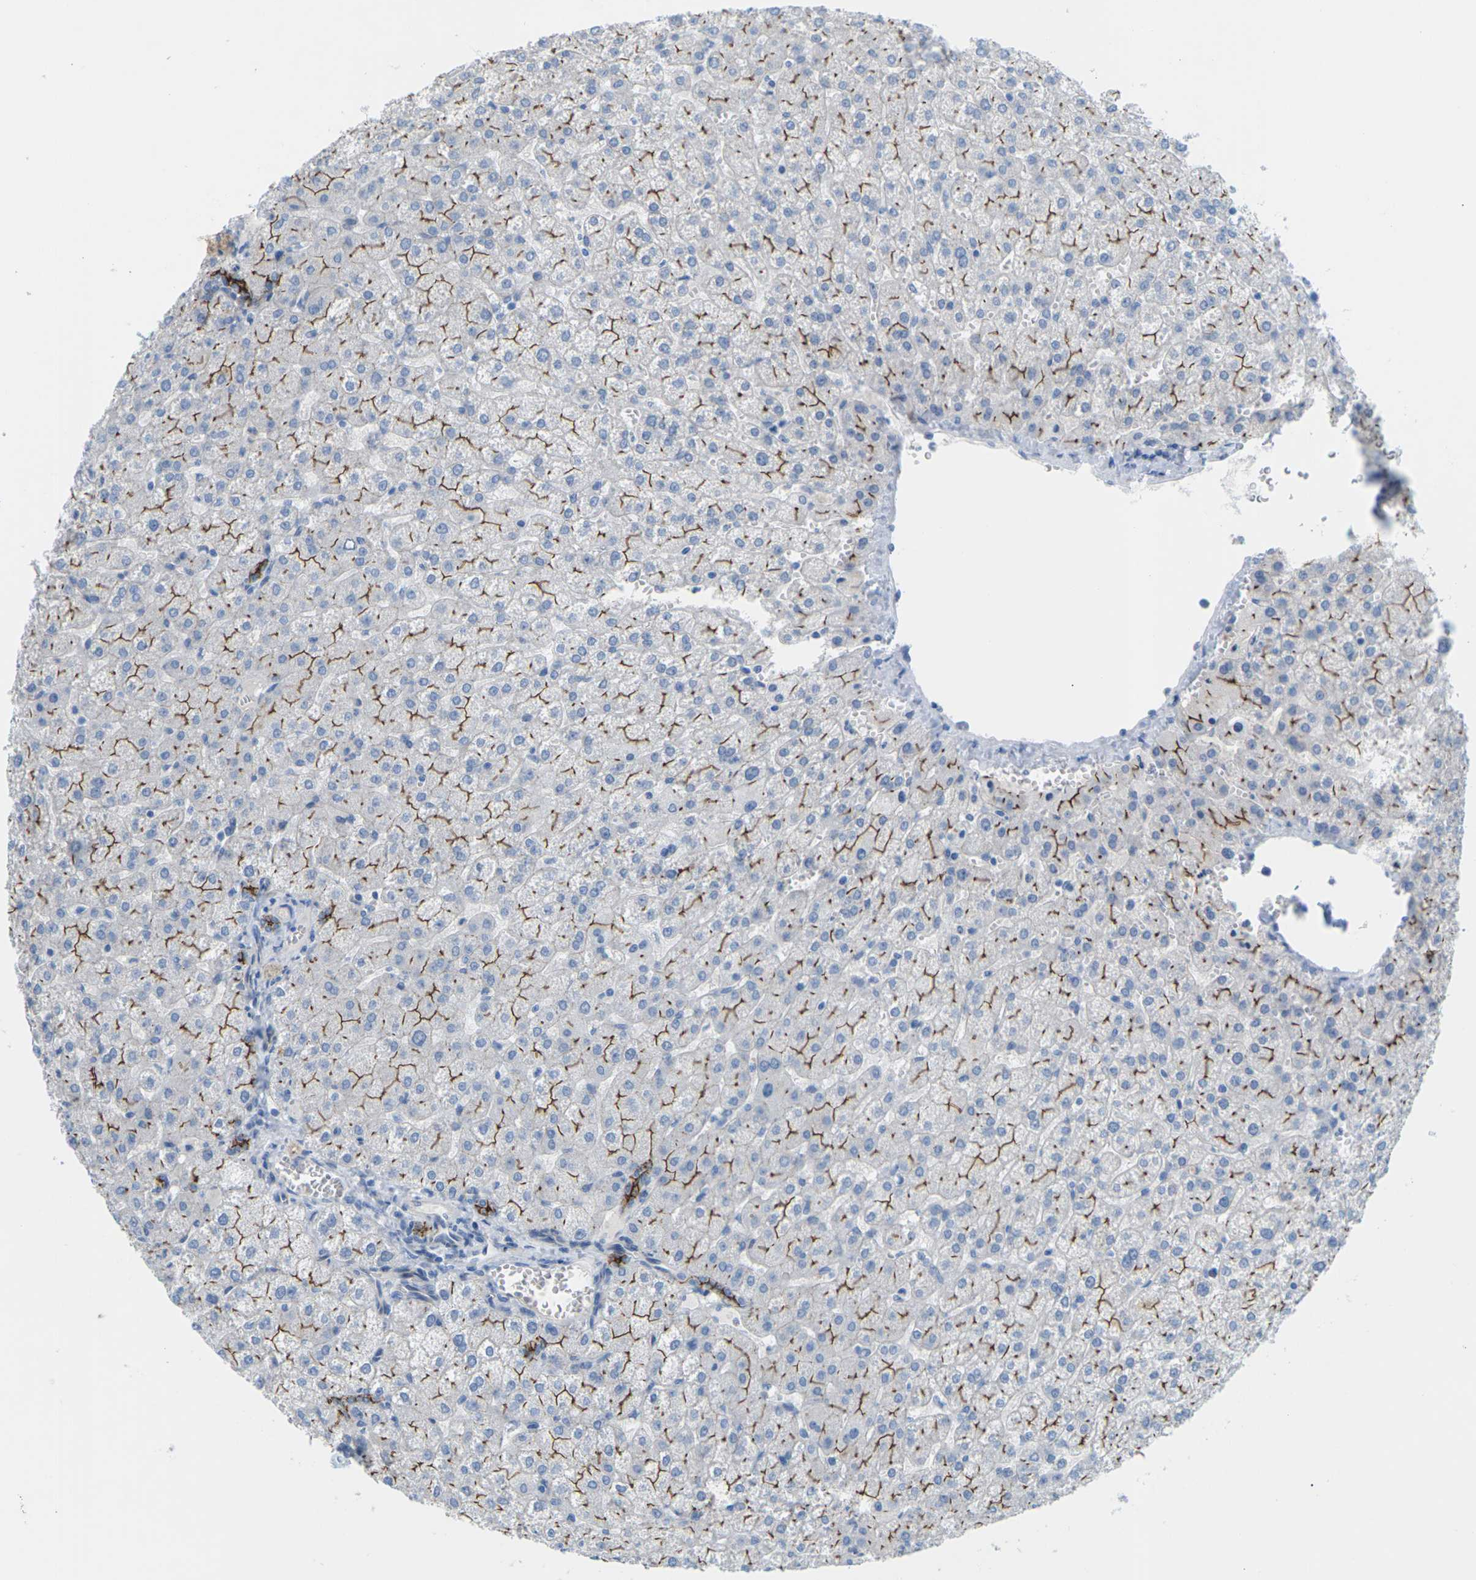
{"staining": {"intensity": "strong", "quantity": ">75%", "location": "cytoplasmic/membranous"}, "tissue": "liver", "cell_type": "Cholangiocytes", "image_type": "normal", "snomed": [{"axis": "morphology", "description": "Normal tissue, NOS"}, {"axis": "topography", "description": "Liver"}], "caption": "High-magnification brightfield microscopy of normal liver stained with DAB (3,3'-diaminobenzidine) (brown) and counterstained with hematoxylin (blue). cholangiocytes exhibit strong cytoplasmic/membranous positivity is seen in about>75% of cells.", "gene": "CLDN3", "patient": {"sex": "female", "age": 32}}